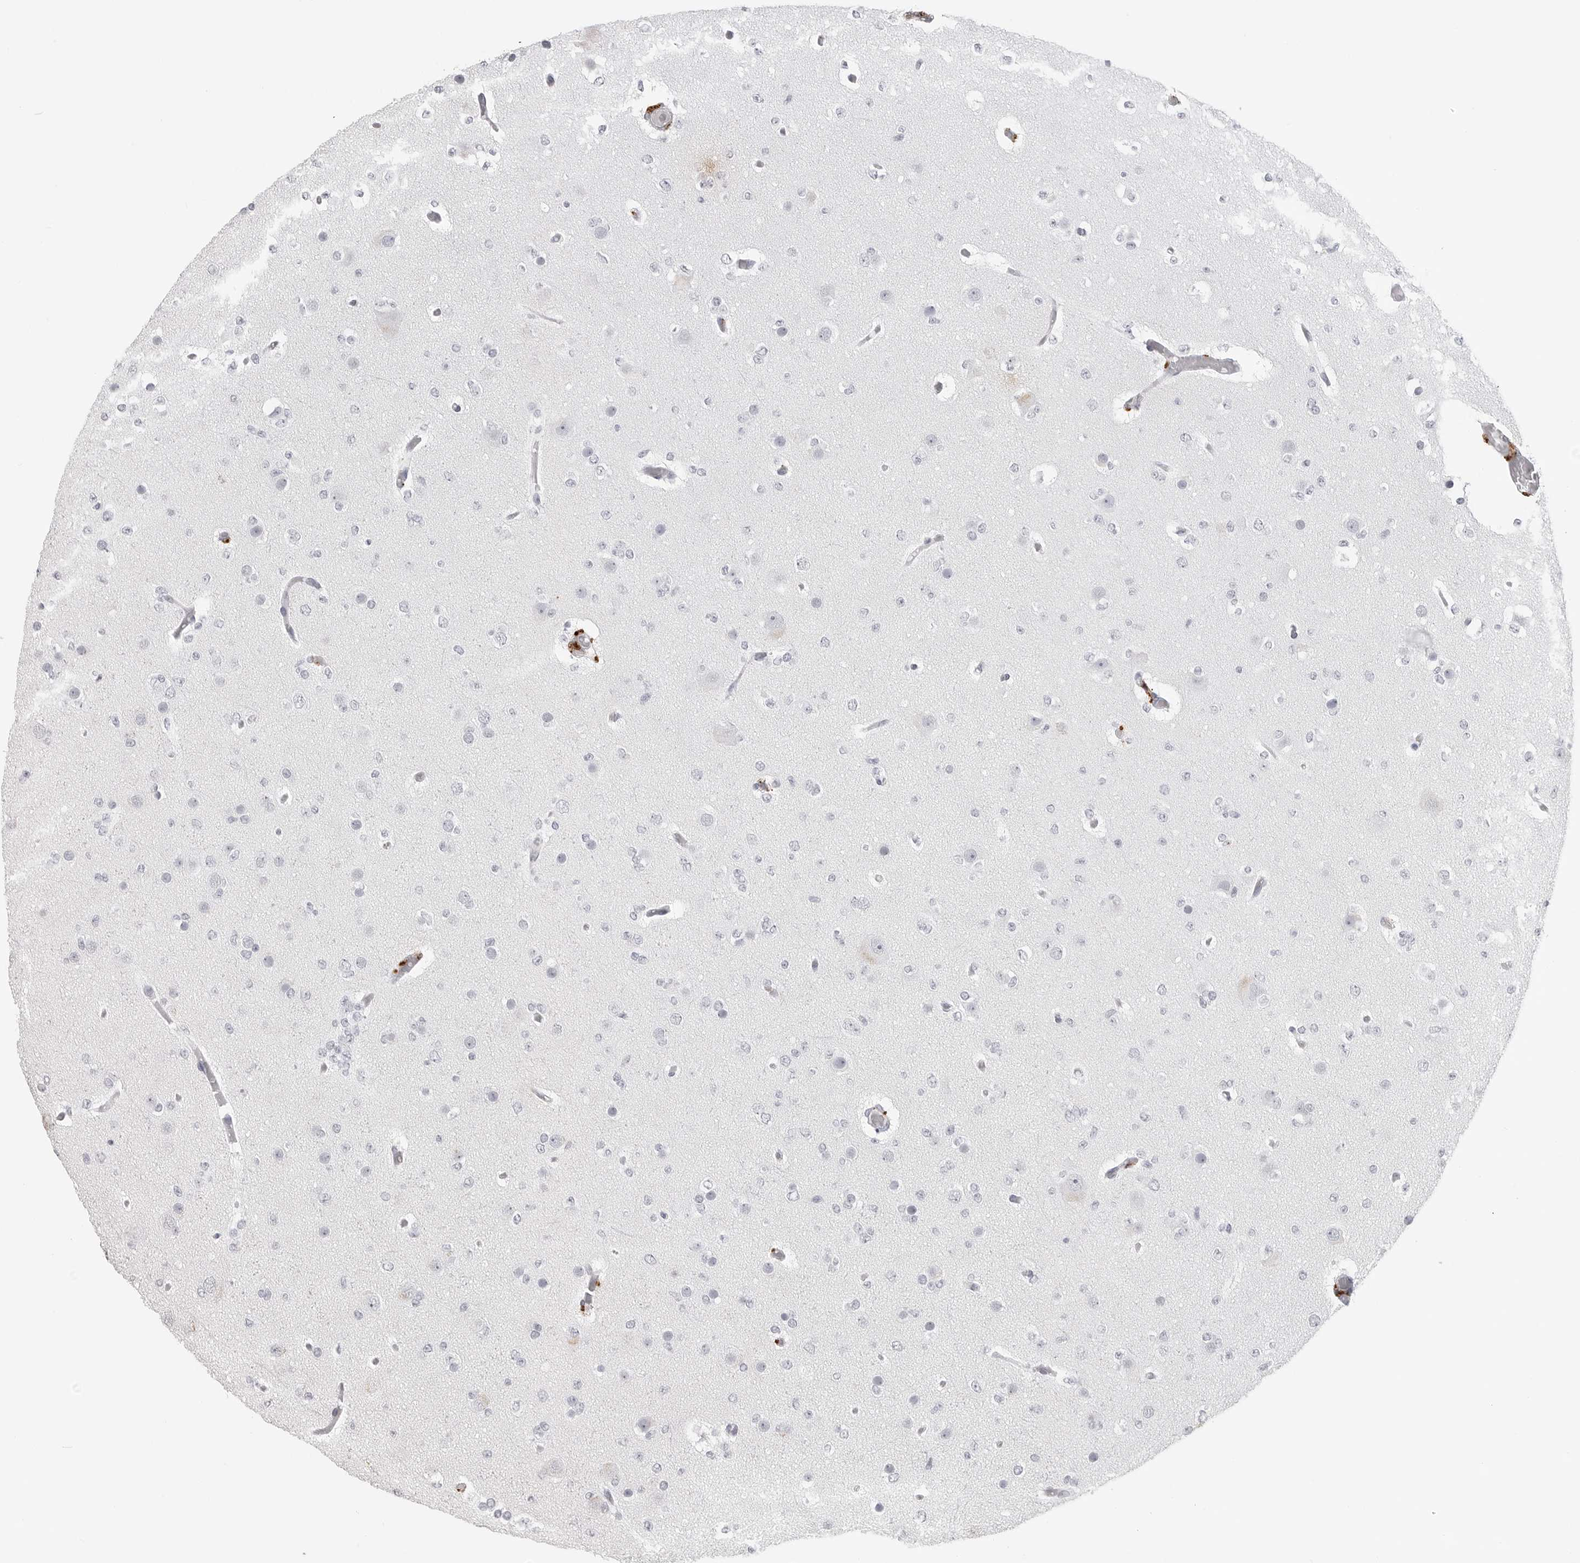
{"staining": {"intensity": "negative", "quantity": "none", "location": "none"}, "tissue": "glioma", "cell_type": "Tumor cells", "image_type": "cancer", "snomed": [{"axis": "morphology", "description": "Glioma, malignant, Low grade"}, {"axis": "topography", "description": "Brain"}], "caption": "This is an immunohistochemistry photomicrograph of glioma. There is no staining in tumor cells.", "gene": "PRSS1", "patient": {"sex": "female", "age": 22}}